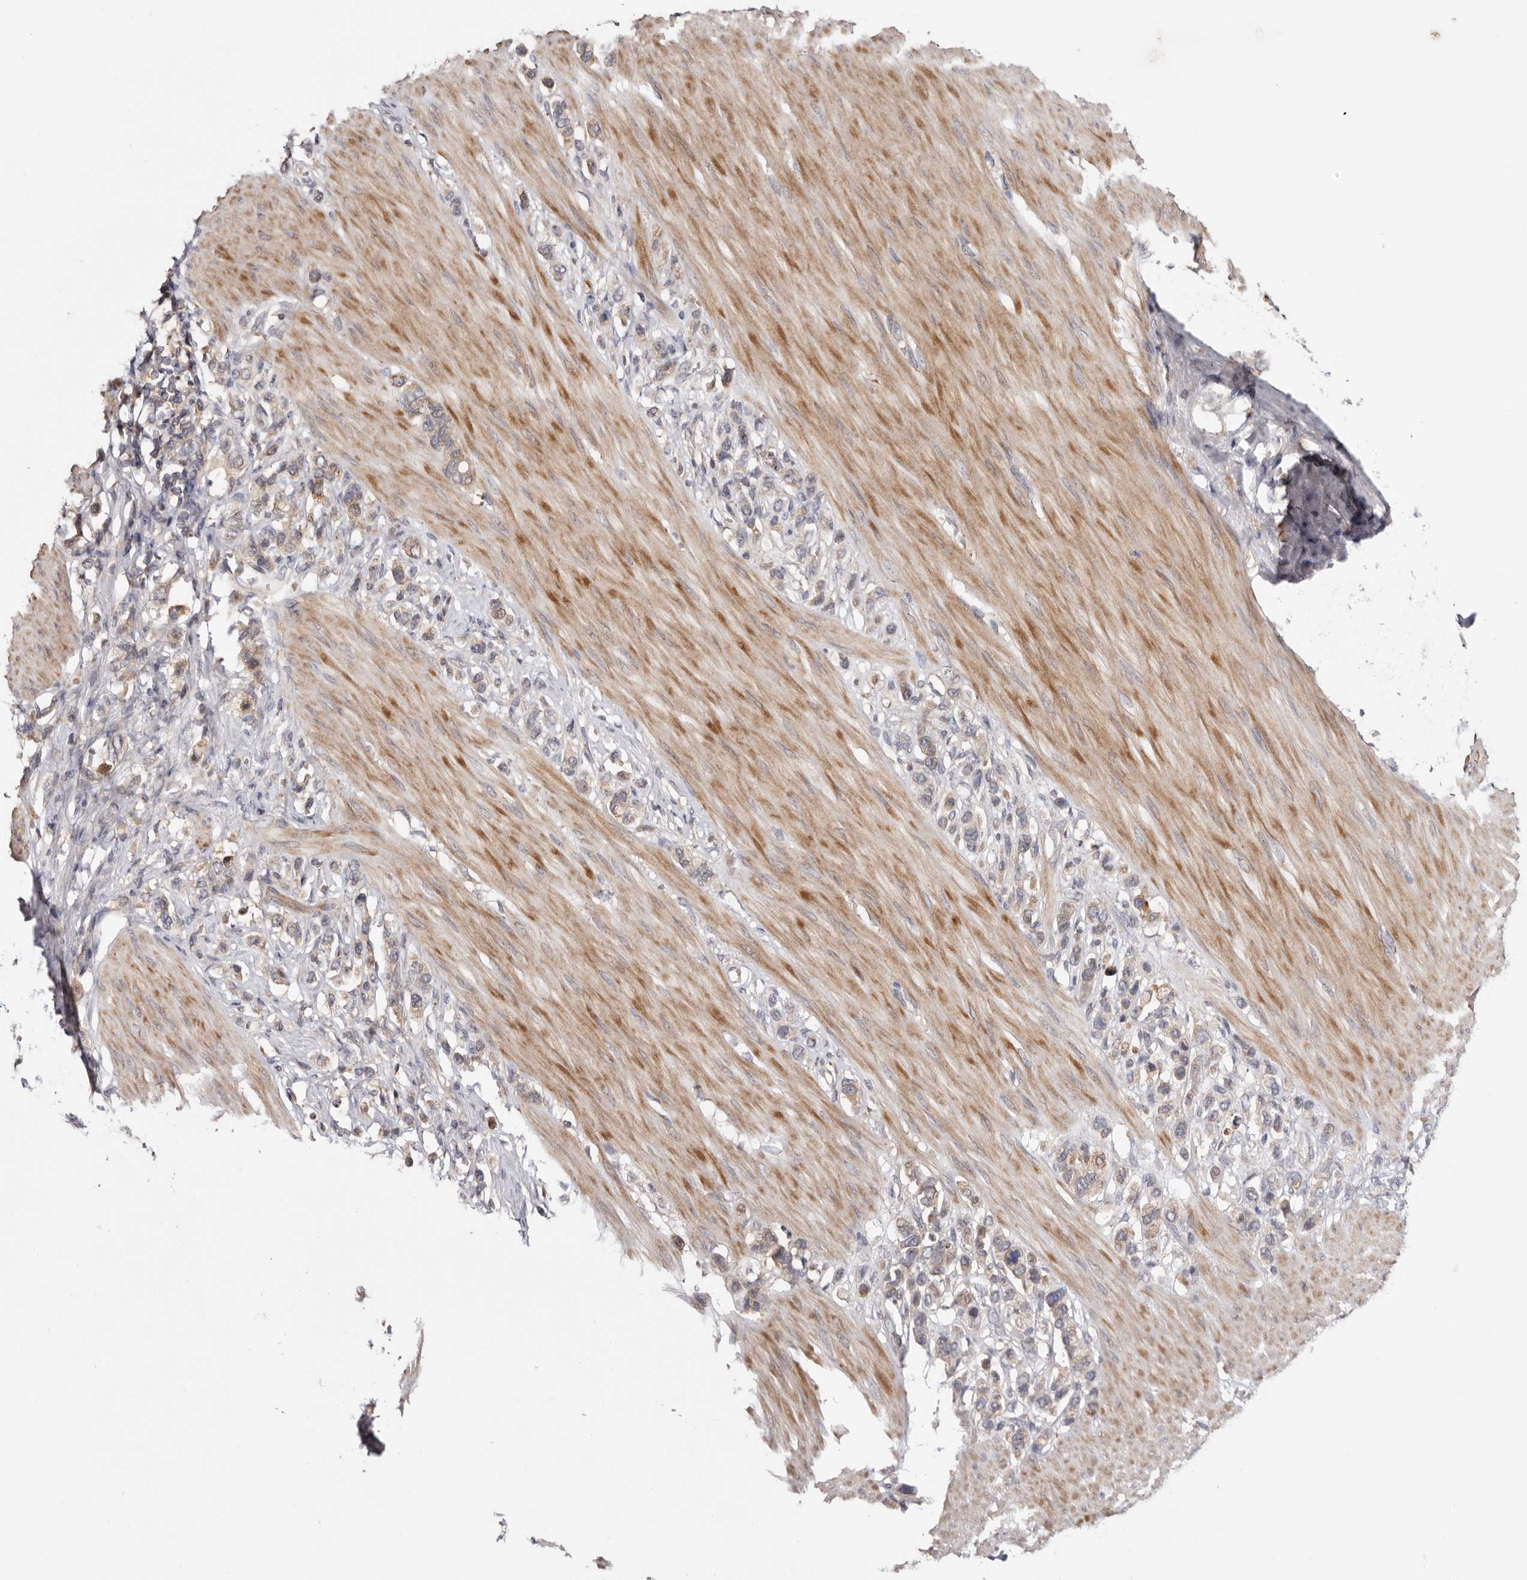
{"staining": {"intensity": "weak", "quantity": "25%-75%", "location": "cytoplasmic/membranous"}, "tissue": "stomach cancer", "cell_type": "Tumor cells", "image_type": "cancer", "snomed": [{"axis": "morphology", "description": "Adenocarcinoma, NOS"}, {"axis": "topography", "description": "Stomach"}], "caption": "Stomach adenocarcinoma tissue shows weak cytoplasmic/membranous staining in about 25%-75% of tumor cells", "gene": "TMUB1", "patient": {"sex": "female", "age": 65}}